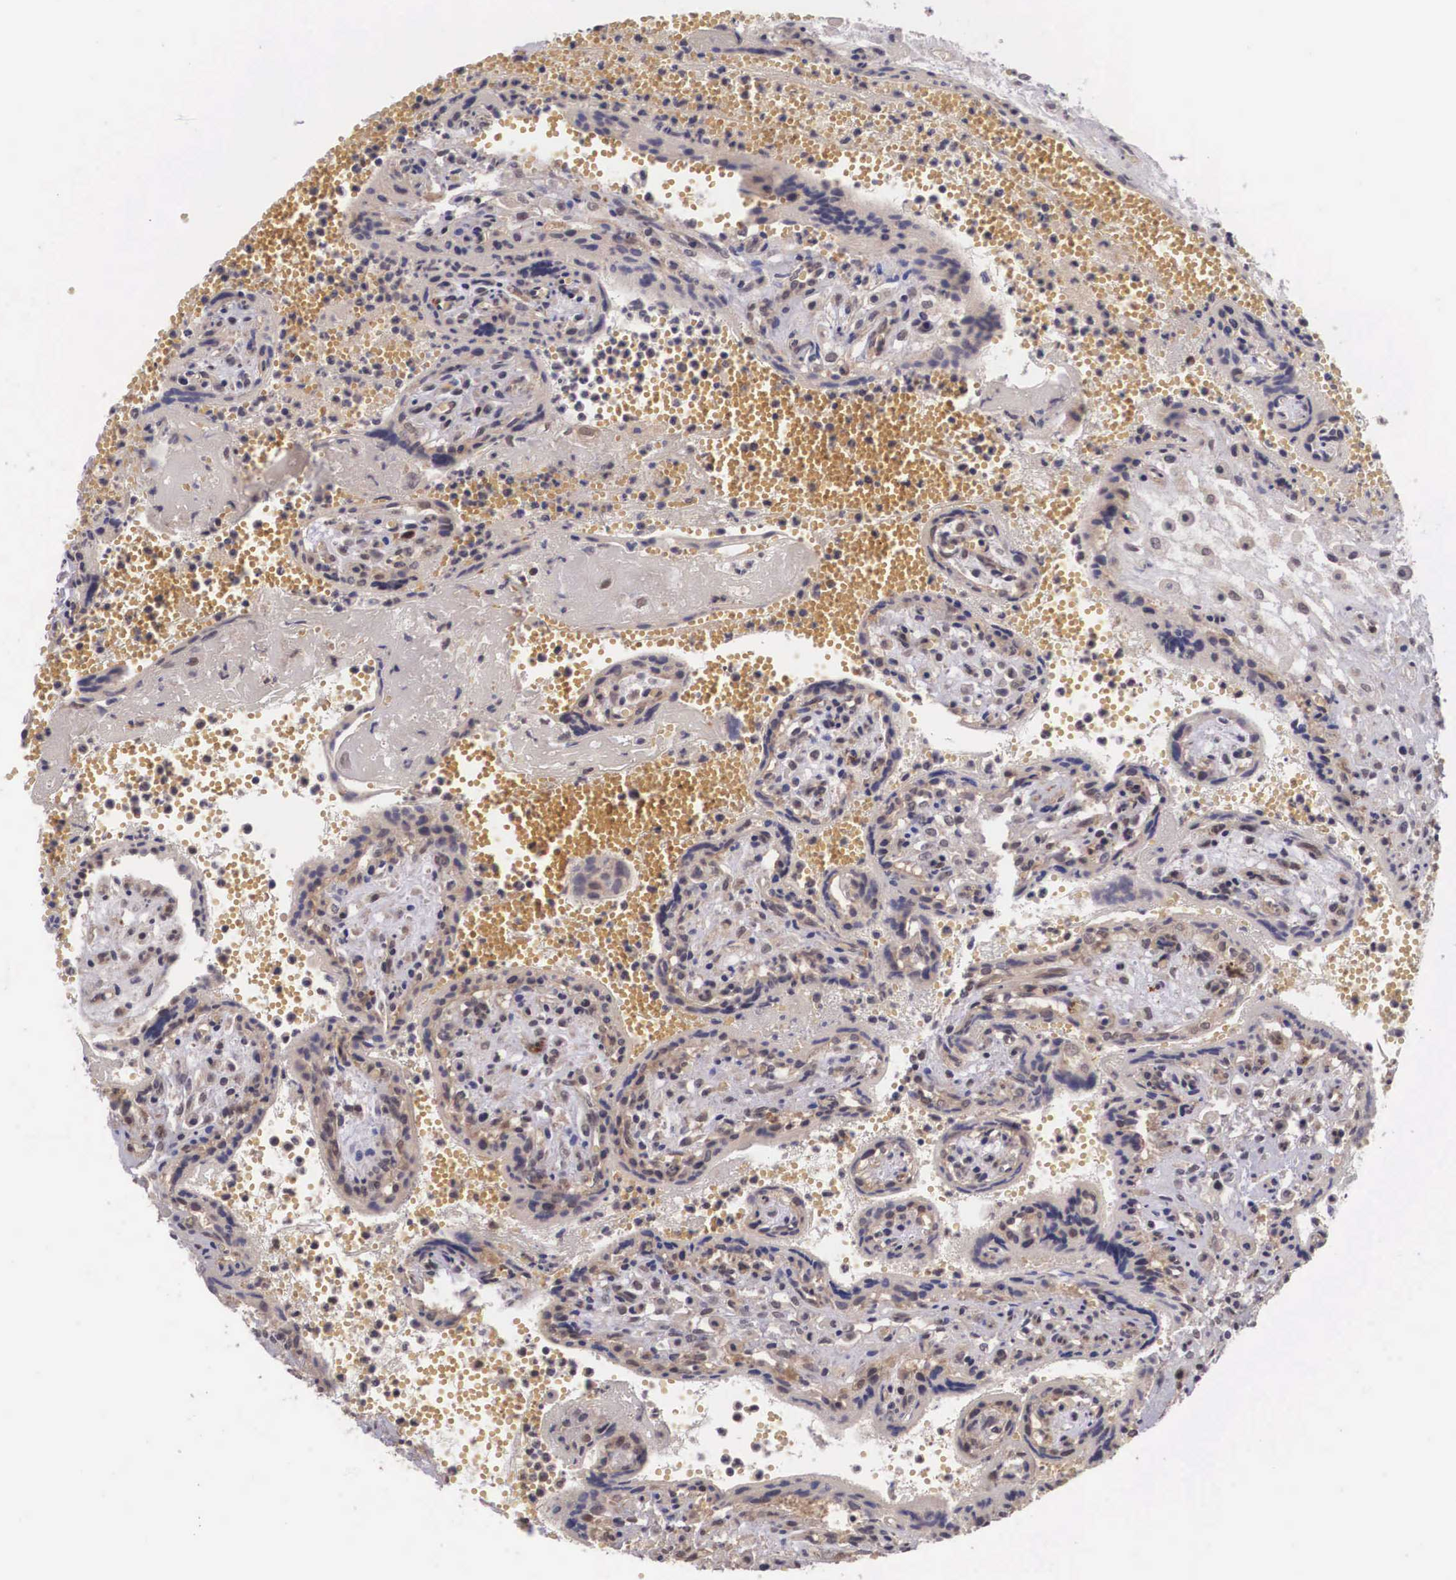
{"staining": {"intensity": "moderate", "quantity": ">75%", "location": "nuclear"}, "tissue": "placenta", "cell_type": "Decidual cells", "image_type": "normal", "snomed": [{"axis": "morphology", "description": "Normal tissue, NOS"}, {"axis": "topography", "description": "Placenta"}], "caption": "Immunohistochemical staining of benign placenta shows medium levels of moderate nuclear expression in about >75% of decidual cells.", "gene": "VASH1", "patient": {"sex": "female", "age": 40}}